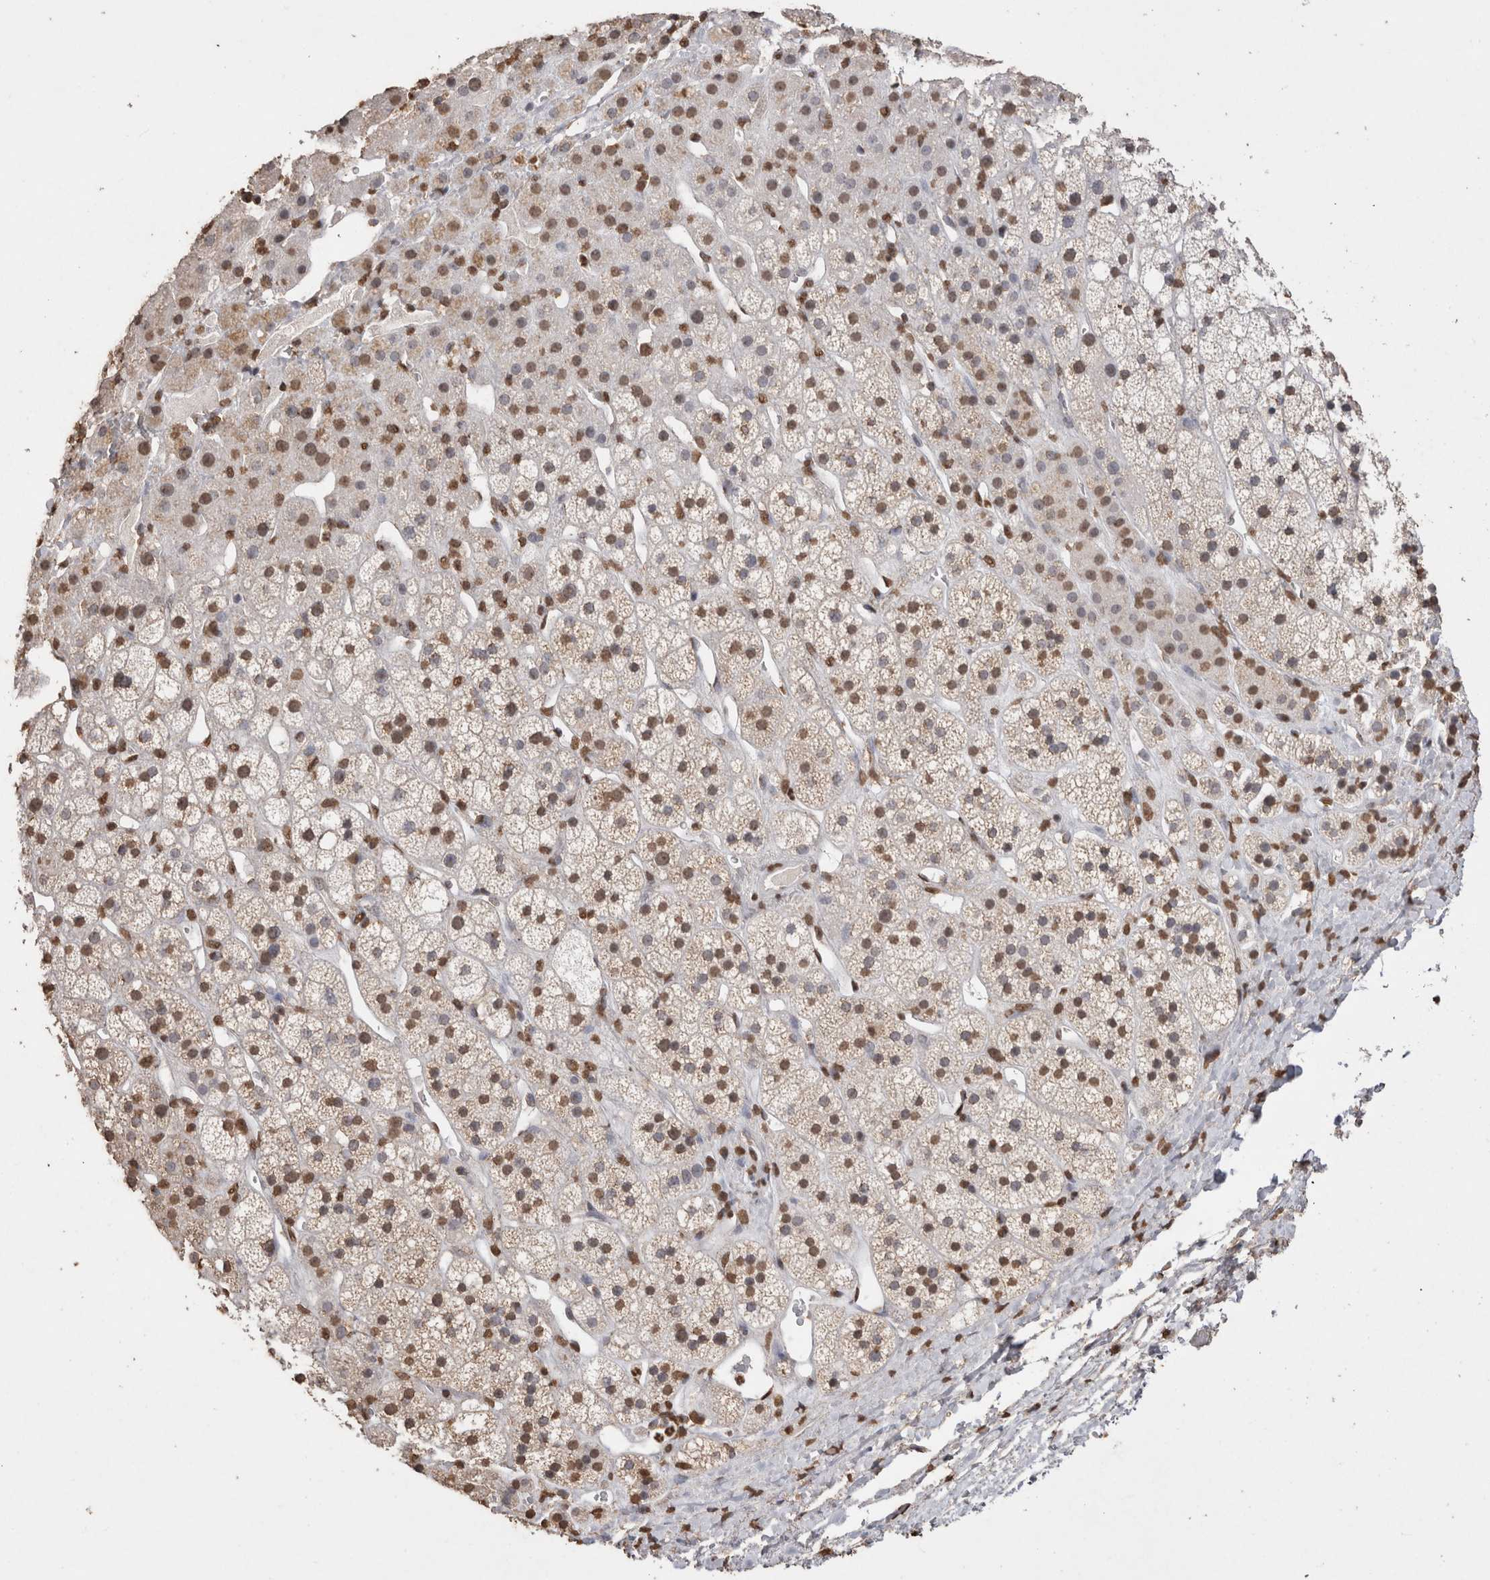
{"staining": {"intensity": "moderate", "quantity": ">75%", "location": "nuclear"}, "tissue": "adrenal gland", "cell_type": "Glandular cells", "image_type": "normal", "snomed": [{"axis": "morphology", "description": "Normal tissue, NOS"}, {"axis": "topography", "description": "Adrenal gland"}], "caption": "Brown immunohistochemical staining in unremarkable adrenal gland displays moderate nuclear expression in about >75% of glandular cells.", "gene": "NTHL1", "patient": {"sex": "male", "age": 56}}